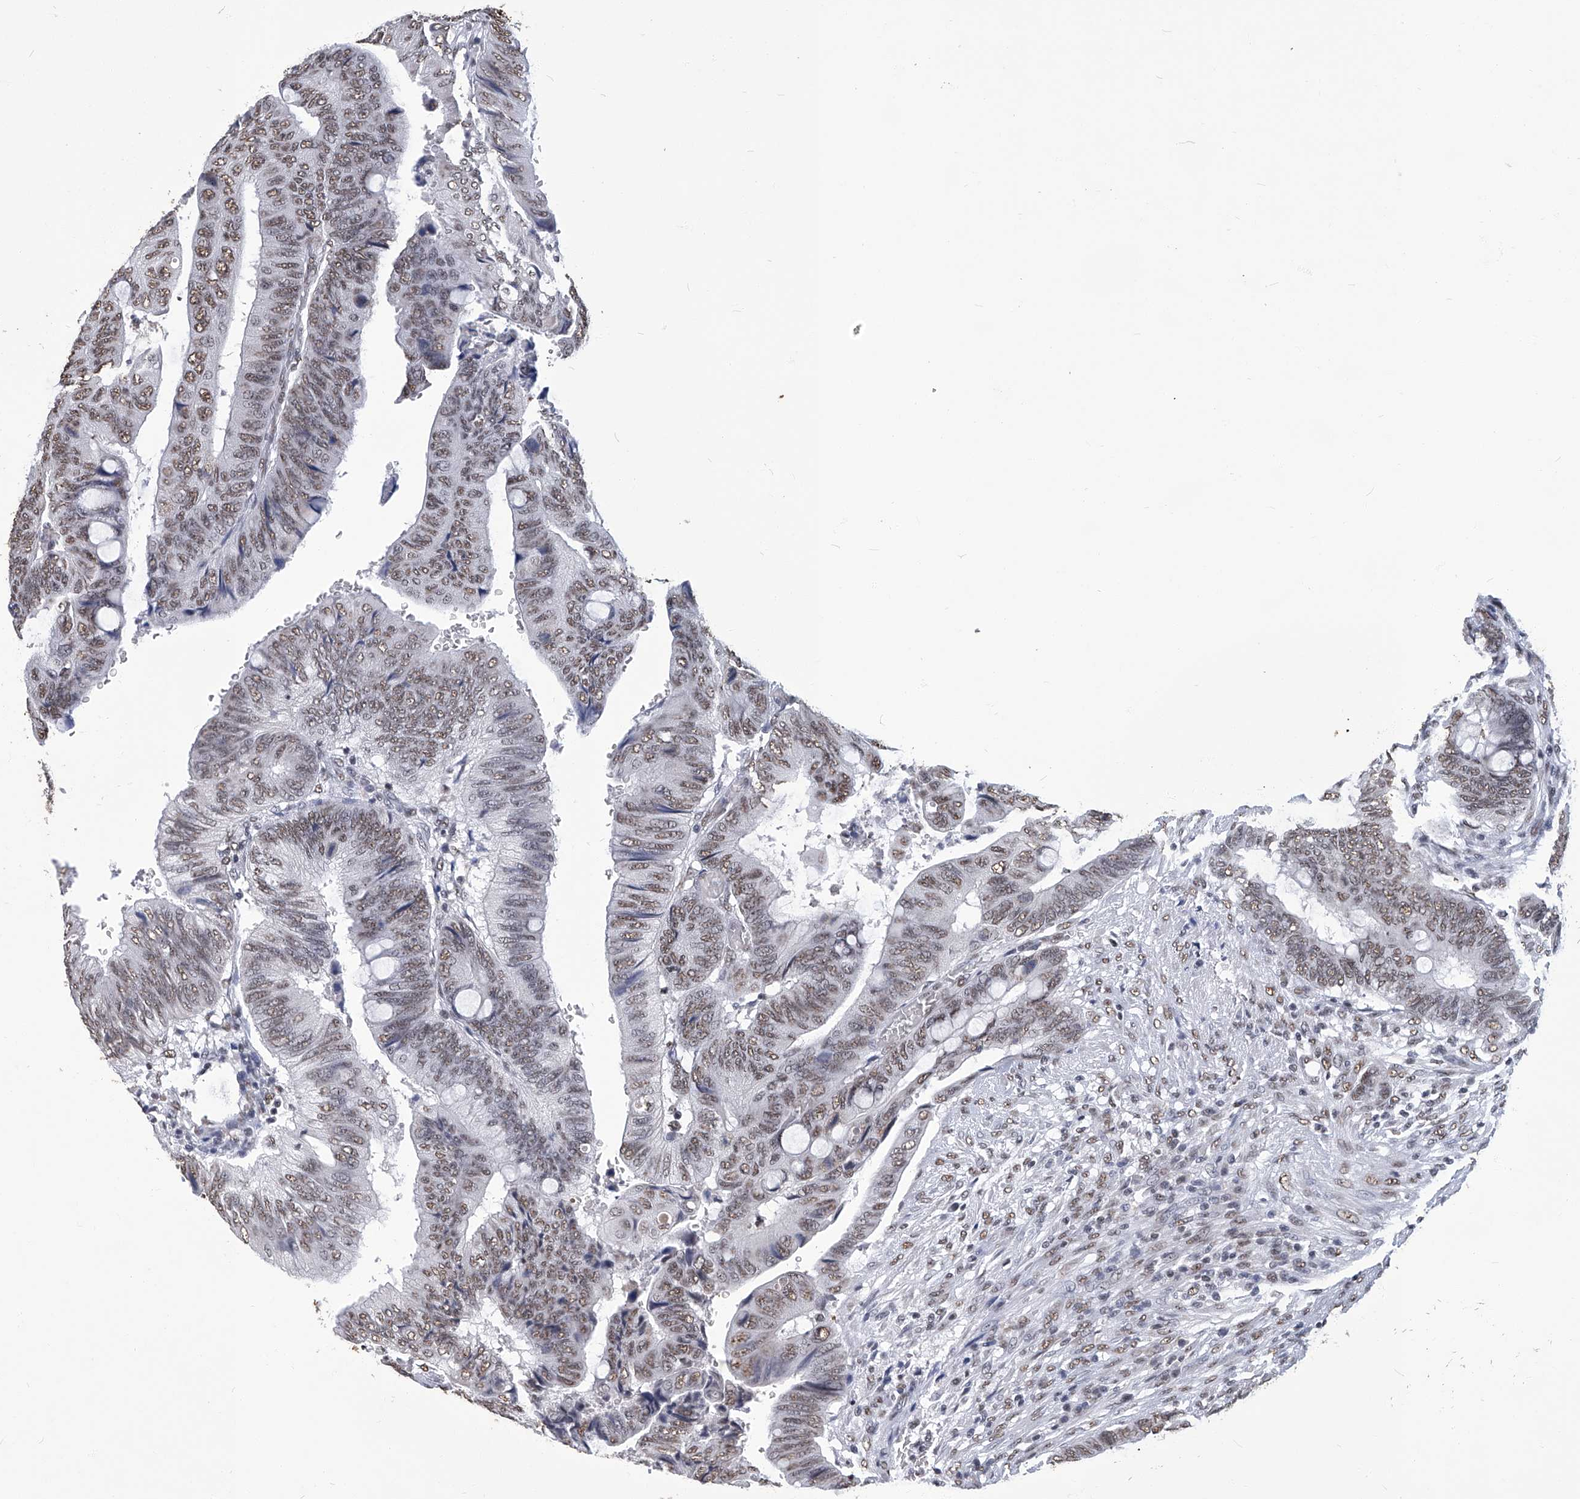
{"staining": {"intensity": "moderate", "quantity": ">75%", "location": "nuclear"}, "tissue": "colorectal cancer", "cell_type": "Tumor cells", "image_type": "cancer", "snomed": [{"axis": "morphology", "description": "Normal tissue, NOS"}, {"axis": "morphology", "description": "Adenocarcinoma, NOS"}, {"axis": "topography", "description": "Rectum"}, {"axis": "topography", "description": "Peripheral nerve tissue"}], "caption": "About >75% of tumor cells in colorectal cancer (adenocarcinoma) reveal moderate nuclear protein staining as visualized by brown immunohistochemical staining.", "gene": "HBP1", "patient": {"sex": "male", "age": 92}}